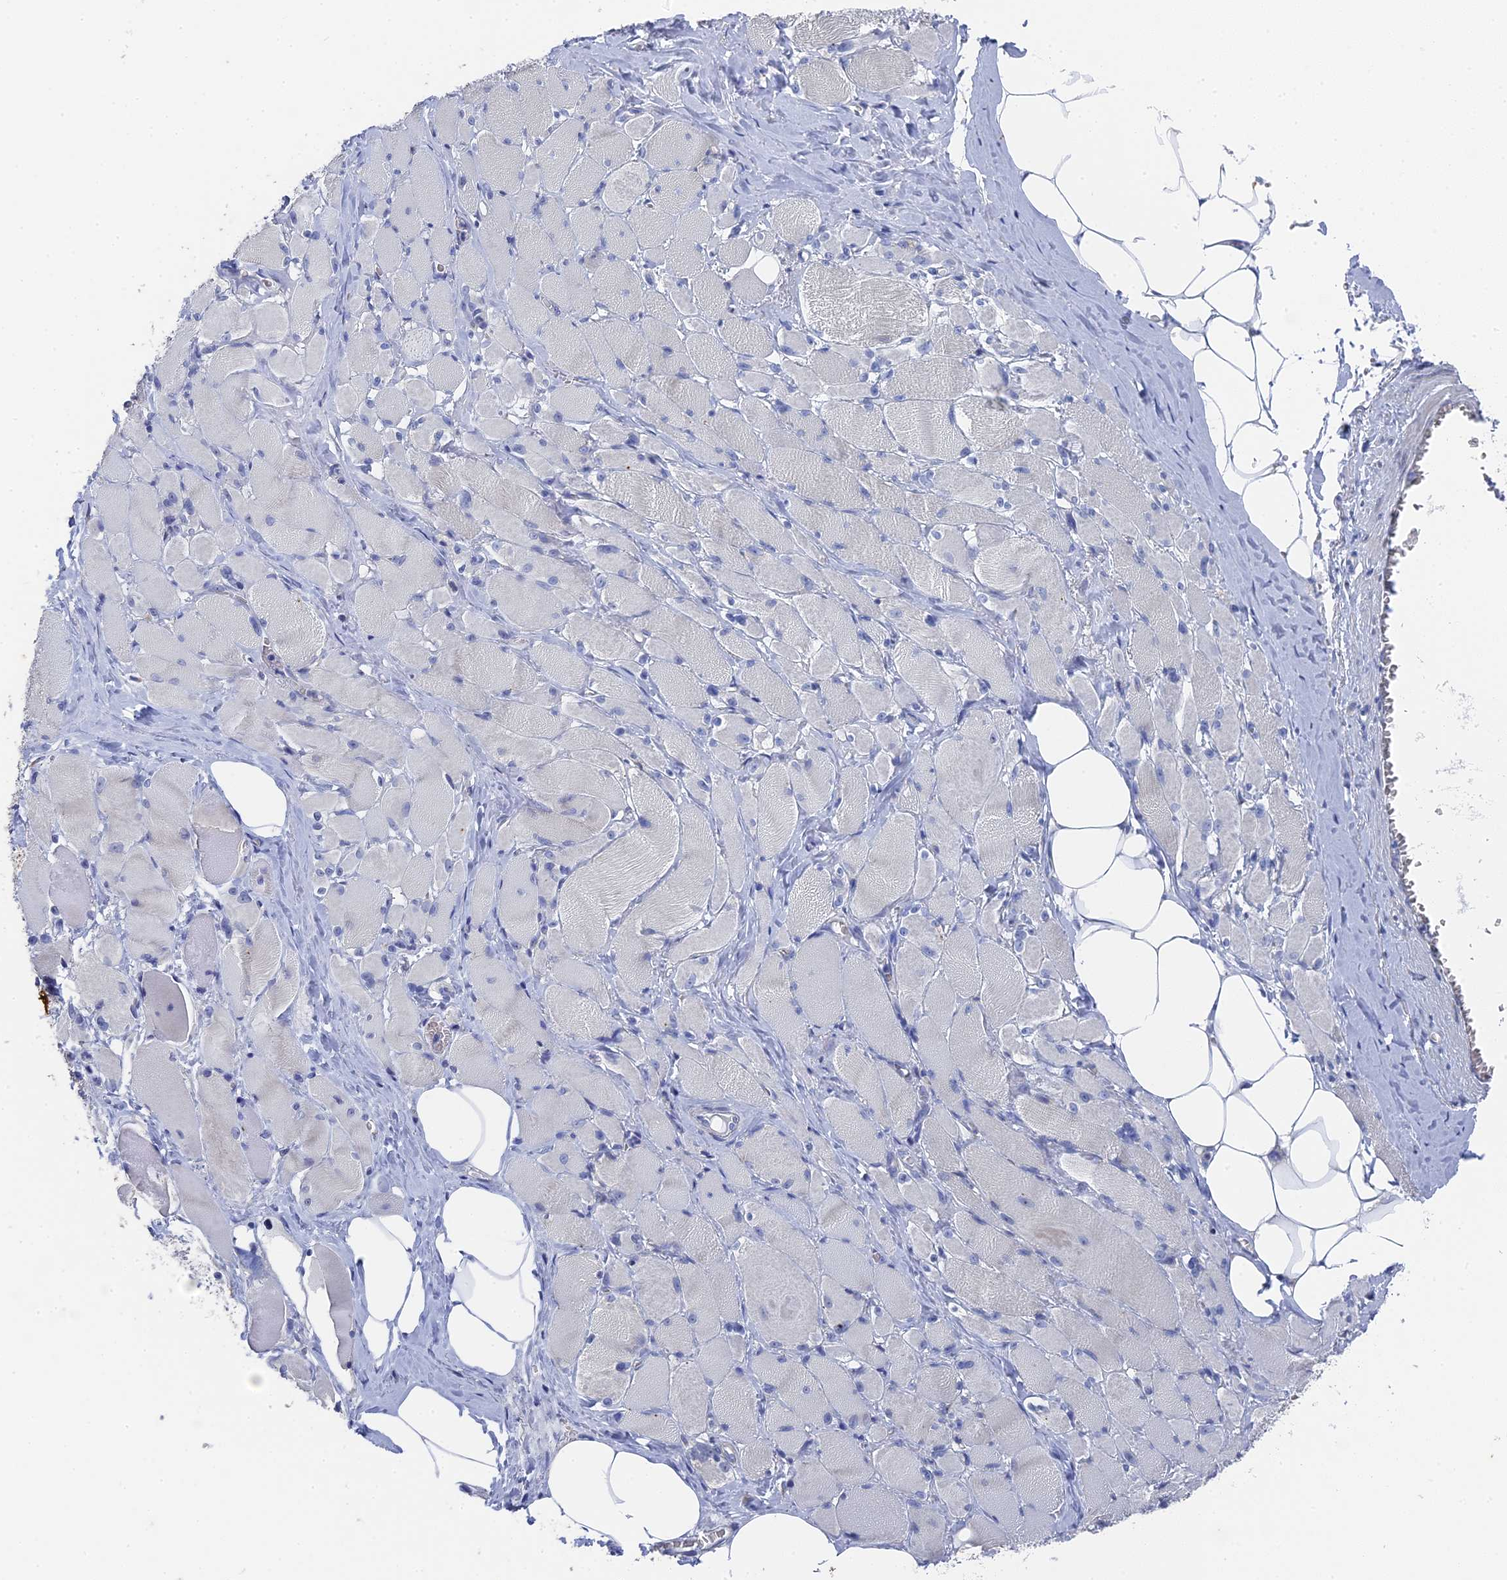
{"staining": {"intensity": "weak", "quantity": "<25%", "location": "cytoplasmic/membranous"}, "tissue": "skeletal muscle", "cell_type": "Myocytes", "image_type": "normal", "snomed": [{"axis": "morphology", "description": "Normal tissue, NOS"}, {"axis": "morphology", "description": "Basal cell carcinoma"}, {"axis": "topography", "description": "Skeletal muscle"}], "caption": "Skeletal muscle stained for a protein using immunohistochemistry (IHC) shows no positivity myocytes.", "gene": "SRFBP1", "patient": {"sex": "female", "age": 64}}